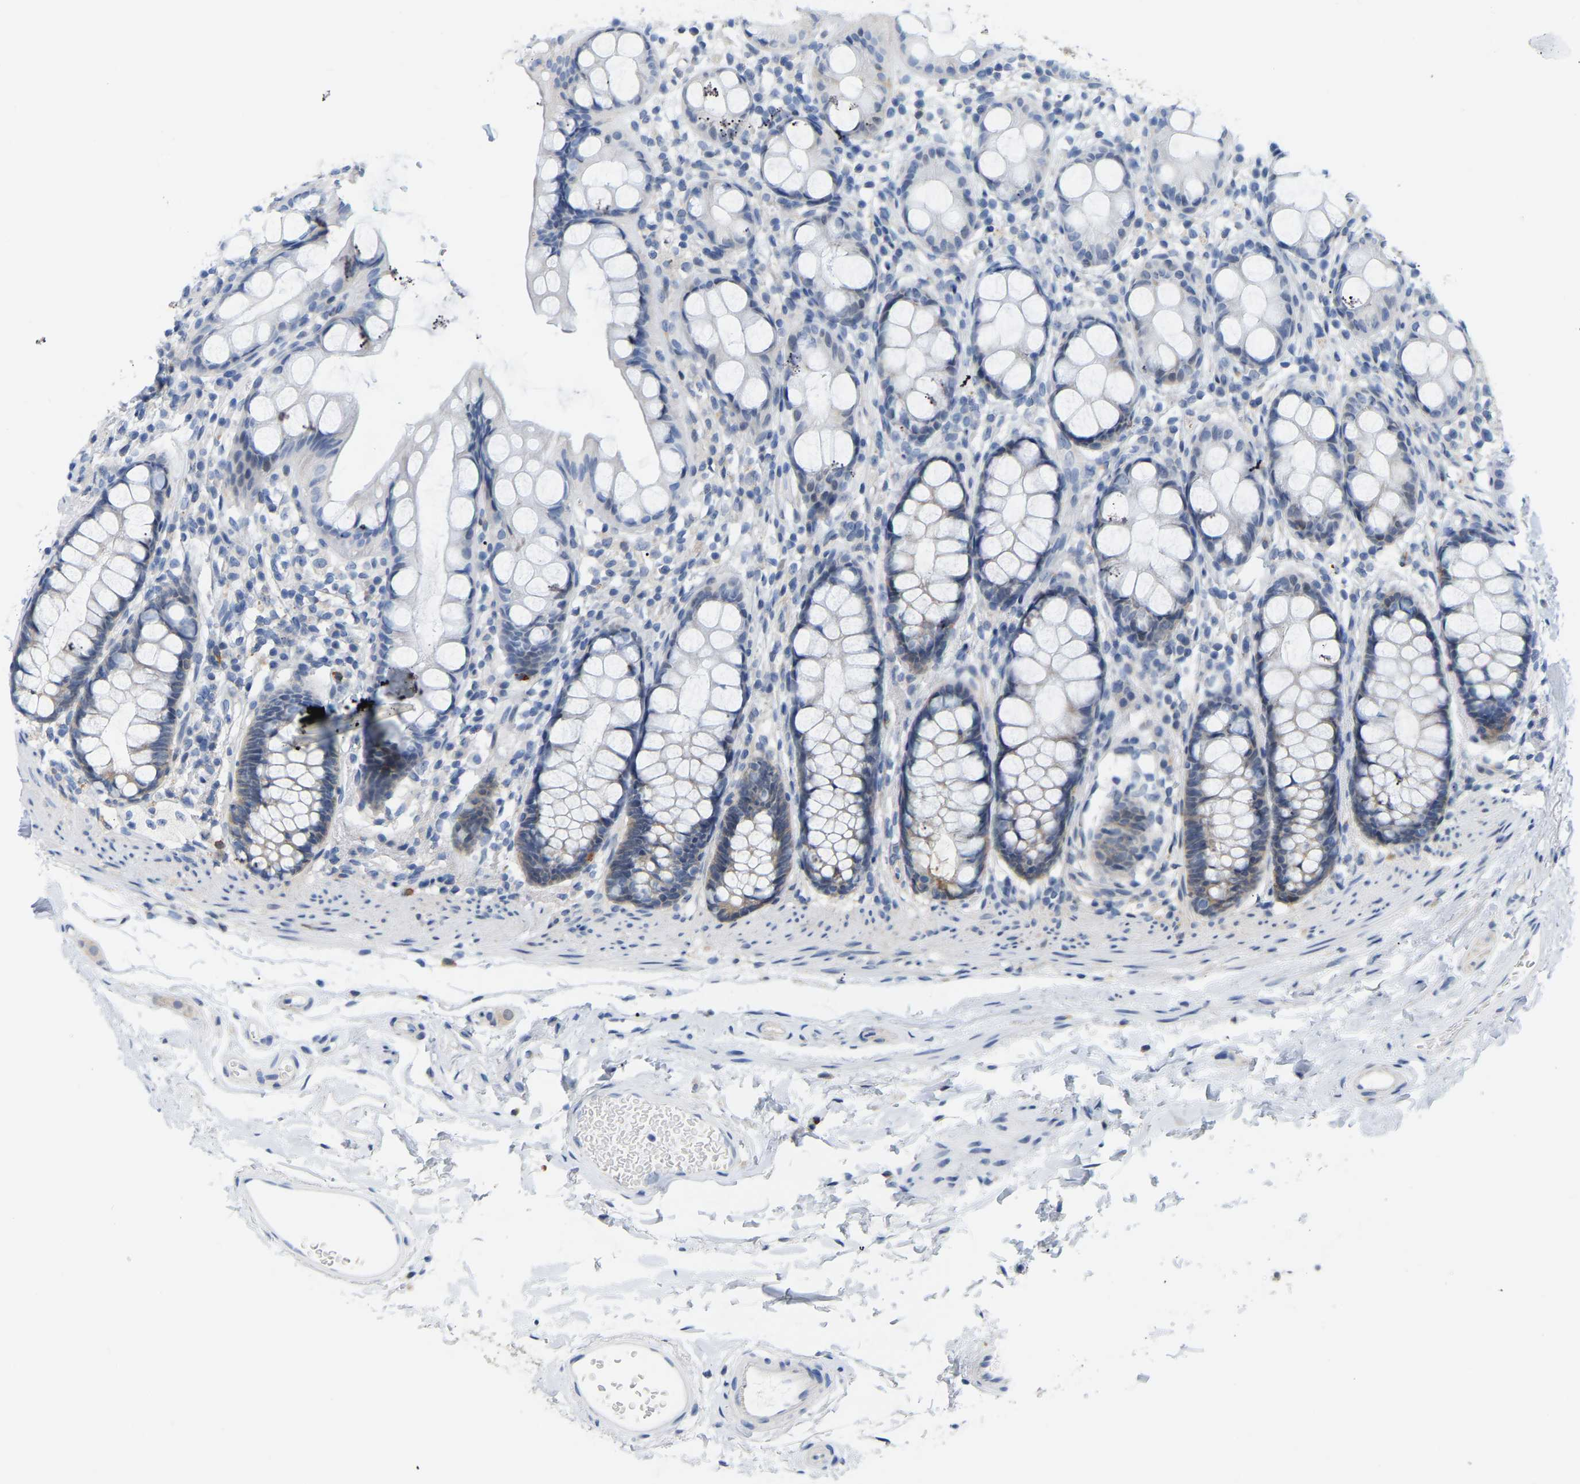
{"staining": {"intensity": "weak", "quantity": "<25%", "location": "cytoplasmic/membranous"}, "tissue": "rectum", "cell_type": "Glandular cells", "image_type": "normal", "snomed": [{"axis": "morphology", "description": "Normal tissue, NOS"}, {"axis": "topography", "description": "Rectum"}], "caption": "Immunohistochemistry (IHC) of unremarkable human rectum shows no positivity in glandular cells.", "gene": "ABTB2", "patient": {"sex": "female", "age": 65}}